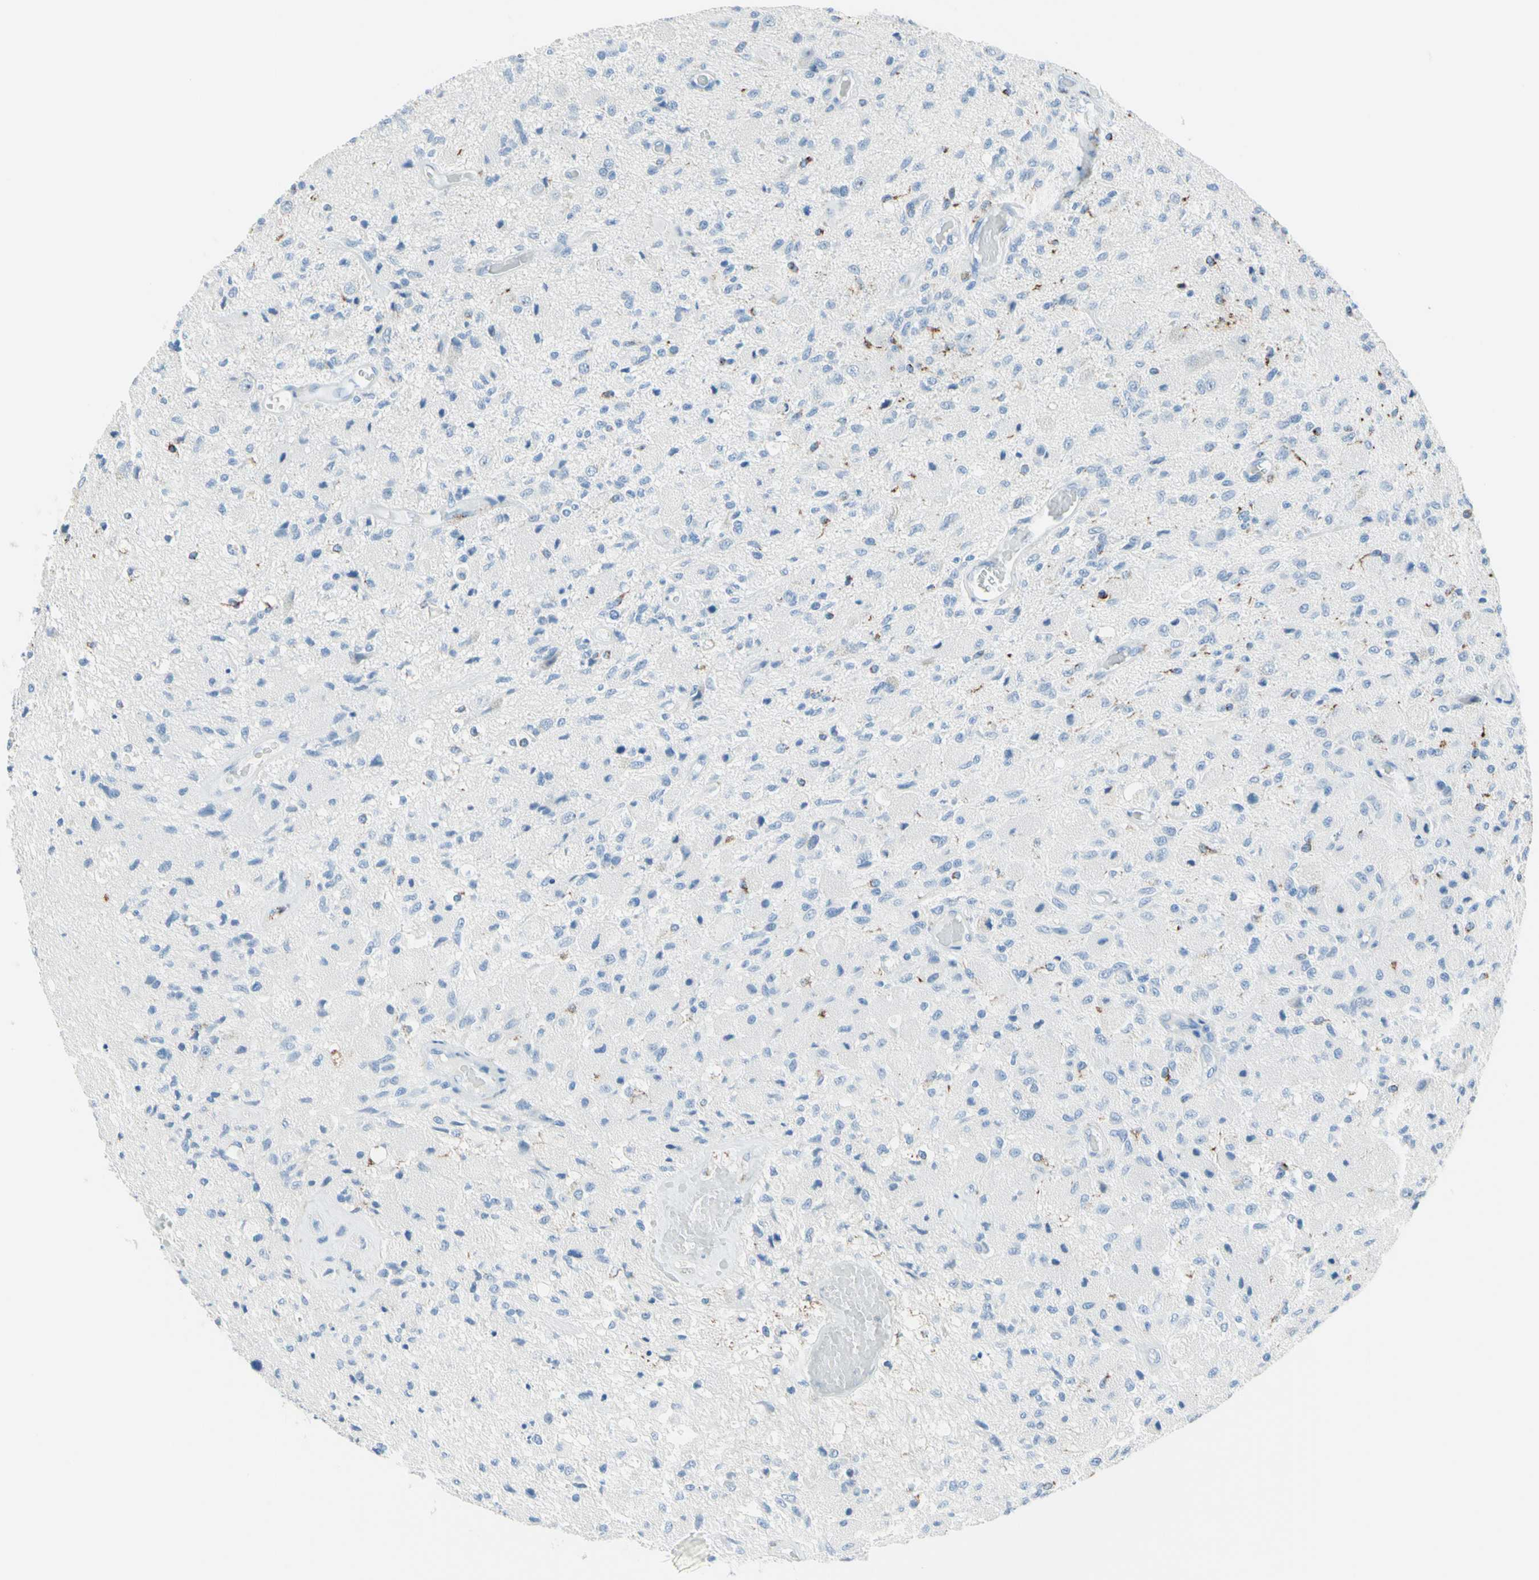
{"staining": {"intensity": "negative", "quantity": "none", "location": "none"}, "tissue": "glioma", "cell_type": "Tumor cells", "image_type": "cancer", "snomed": [{"axis": "morphology", "description": "Normal tissue, NOS"}, {"axis": "morphology", "description": "Glioma, malignant, High grade"}, {"axis": "topography", "description": "Cerebral cortex"}], "caption": "High power microscopy image of an immunohistochemistry (IHC) photomicrograph of malignant glioma (high-grade), revealing no significant expression in tumor cells. Nuclei are stained in blue.", "gene": "CYSLTR1", "patient": {"sex": "male", "age": 77}}